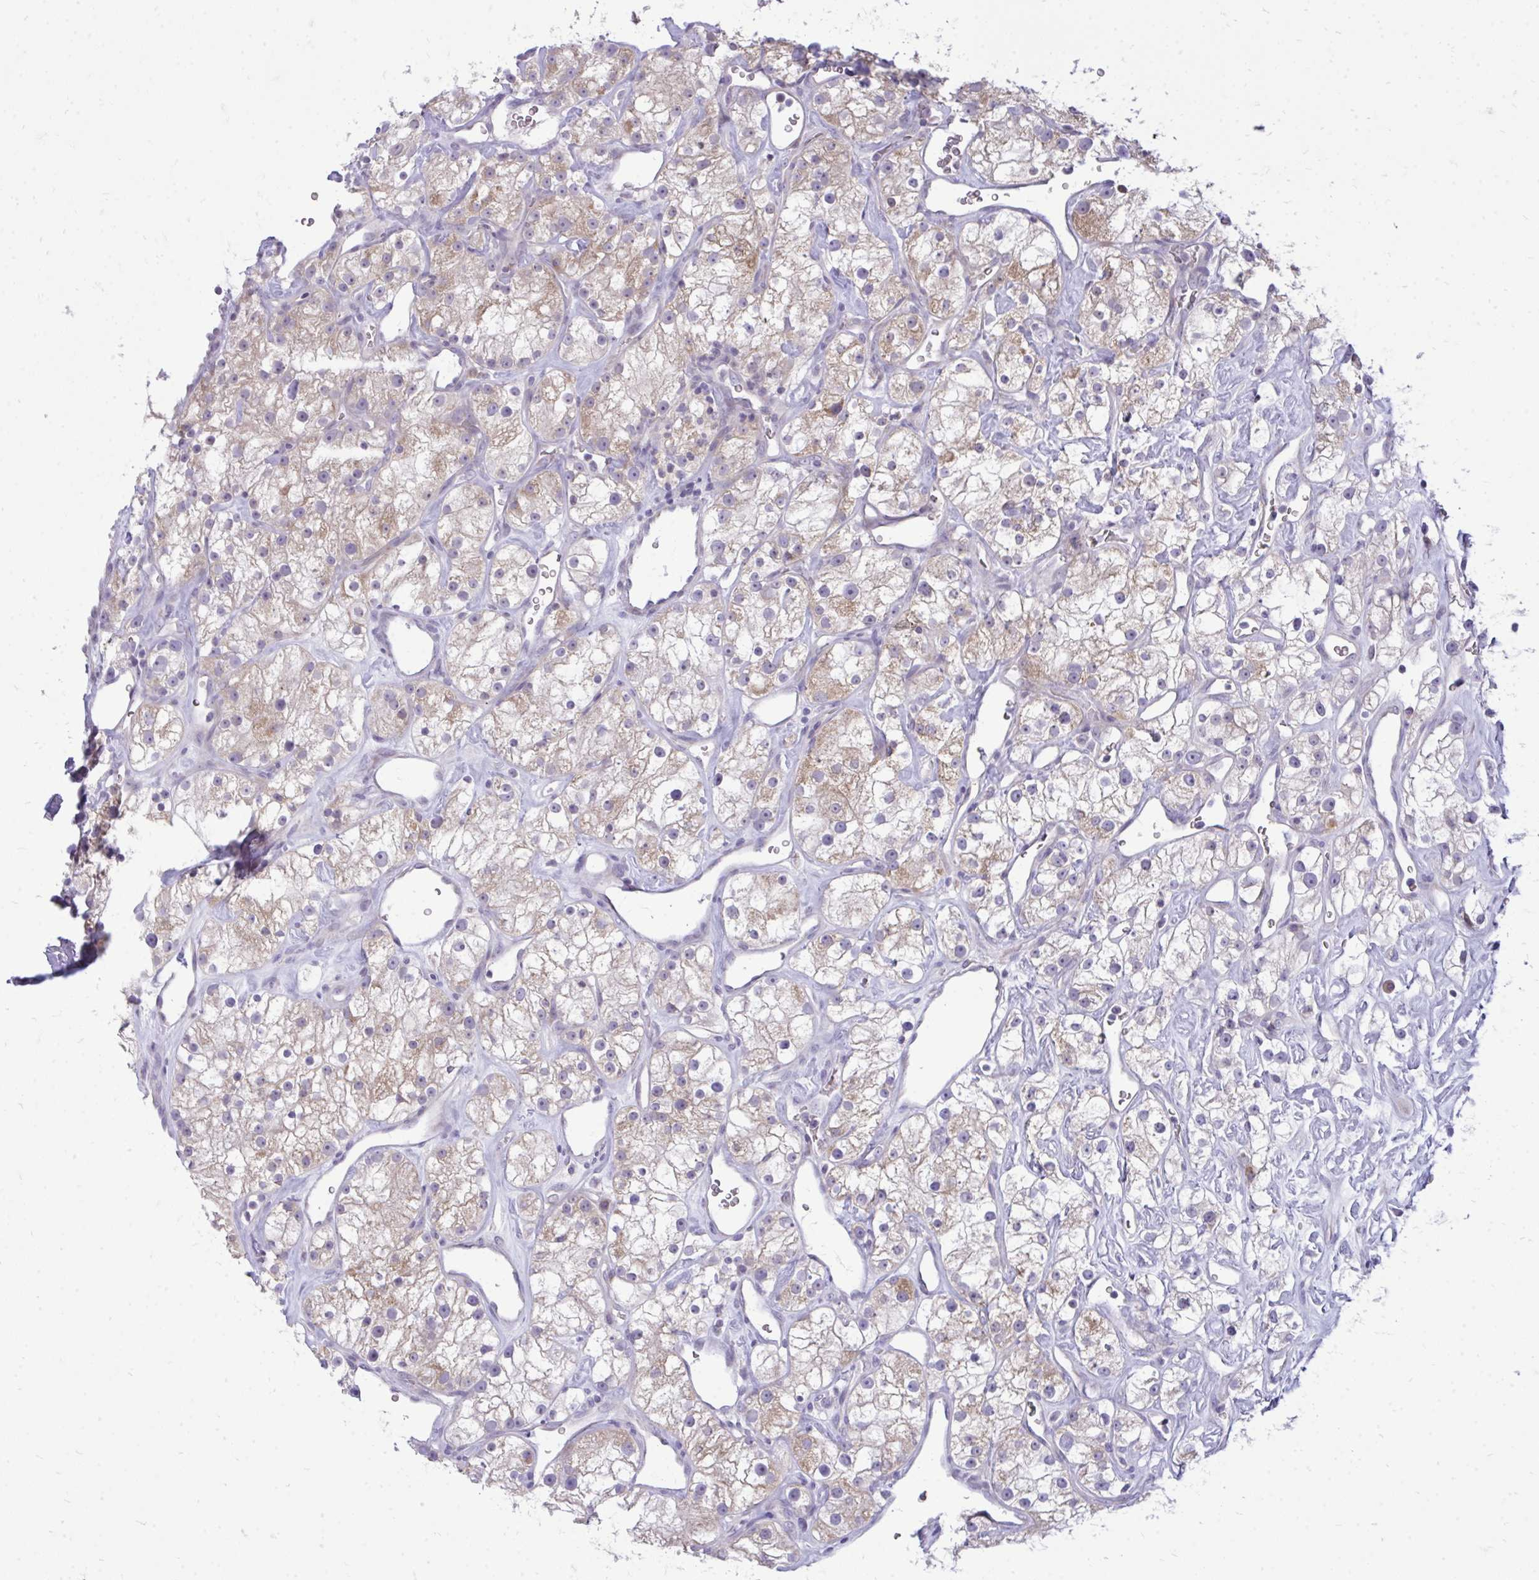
{"staining": {"intensity": "weak", "quantity": "25%-75%", "location": "cytoplasmic/membranous"}, "tissue": "renal cancer", "cell_type": "Tumor cells", "image_type": "cancer", "snomed": [{"axis": "morphology", "description": "Adenocarcinoma, NOS"}, {"axis": "topography", "description": "Kidney"}], "caption": "Approximately 25%-75% of tumor cells in renal adenocarcinoma reveal weak cytoplasmic/membranous protein staining as visualized by brown immunohistochemical staining.", "gene": "SPTBN2", "patient": {"sex": "male", "age": 77}}